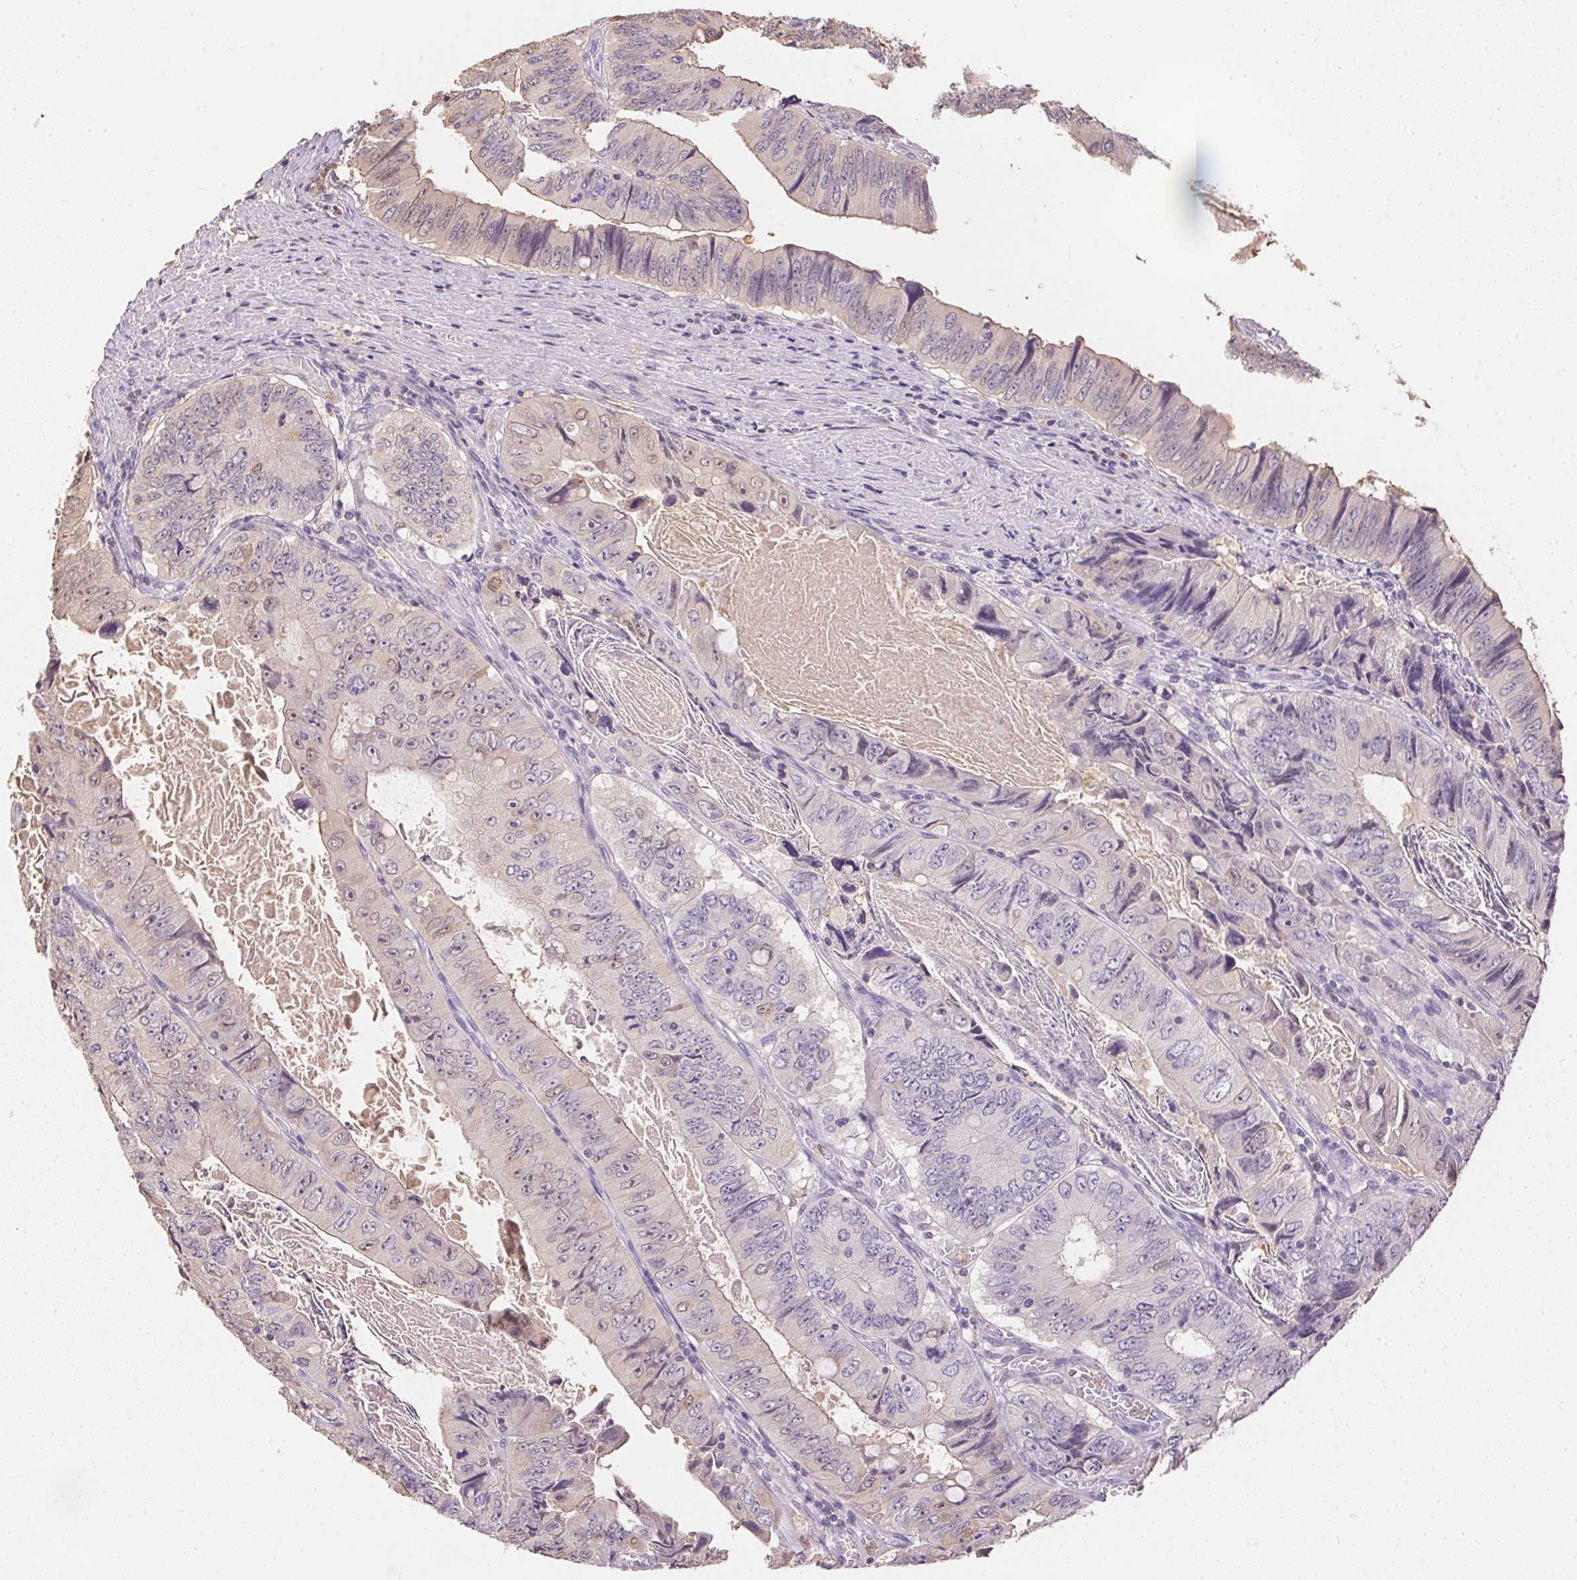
{"staining": {"intensity": "negative", "quantity": "none", "location": "none"}, "tissue": "colorectal cancer", "cell_type": "Tumor cells", "image_type": "cancer", "snomed": [{"axis": "morphology", "description": "Adenocarcinoma, NOS"}, {"axis": "topography", "description": "Colon"}], "caption": "This is a photomicrograph of IHC staining of colorectal adenocarcinoma, which shows no staining in tumor cells.", "gene": "S100A3", "patient": {"sex": "female", "age": 84}}